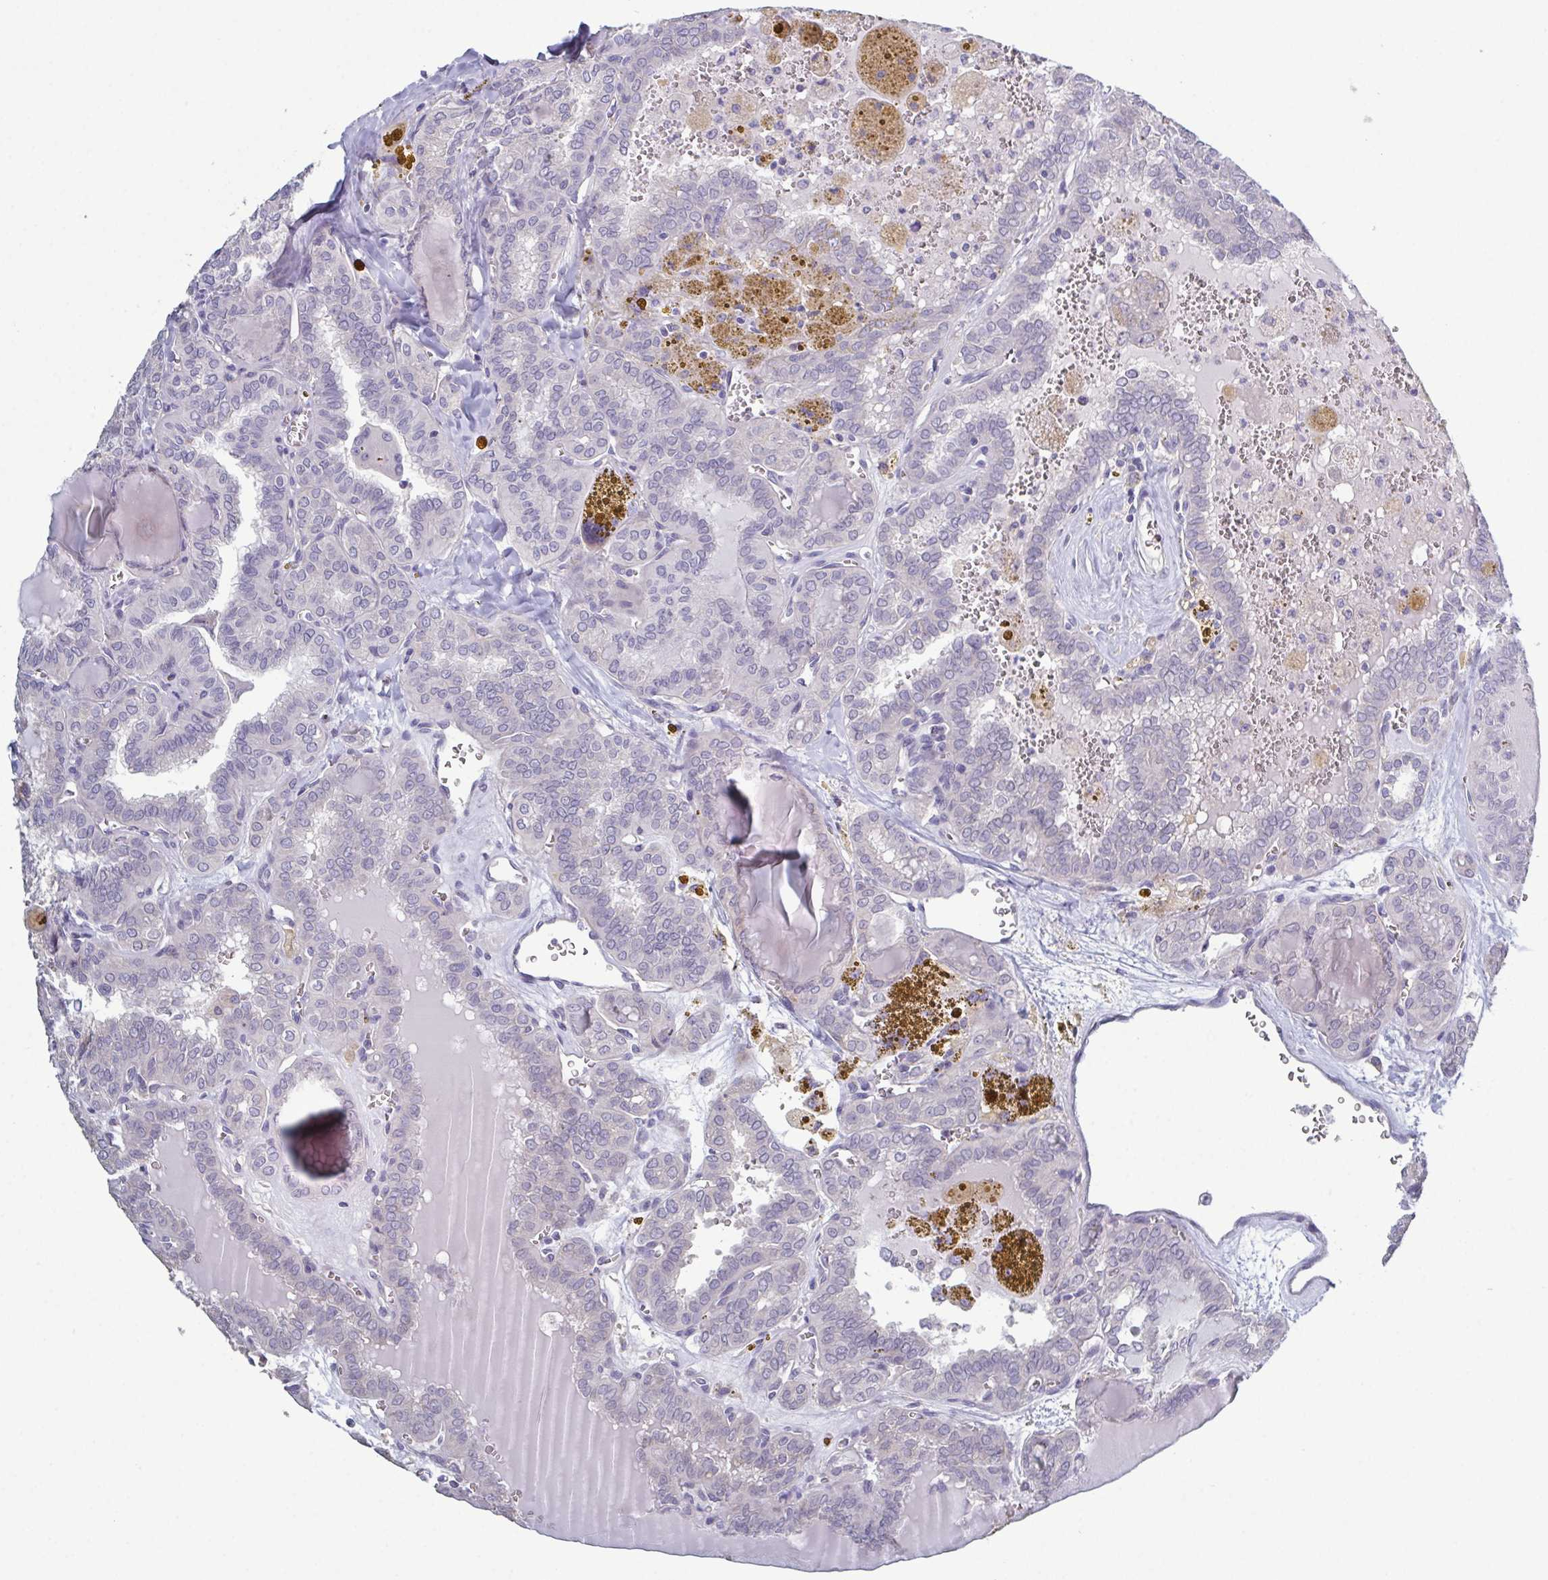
{"staining": {"intensity": "negative", "quantity": "none", "location": "none"}, "tissue": "thyroid cancer", "cell_type": "Tumor cells", "image_type": "cancer", "snomed": [{"axis": "morphology", "description": "Papillary adenocarcinoma, NOS"}, {"axis": "topography", "description": "Thyroid gland"}], "caption": "High magnification brightfield microscopy of thyroid papillary adenocarcinoma stained with DAB (3,3'-diaminobenzidine) (brown) and counterstained with hematoxylin (blue): tumor cells show no significant positivity. The staining is performed using DAB (3,3'-diaminobenzidine) brown chromogen with nuclei counter-stained in using hematoxylin.", "gene": "GLDC", "patient": {"sex": "female", "age": 41}}